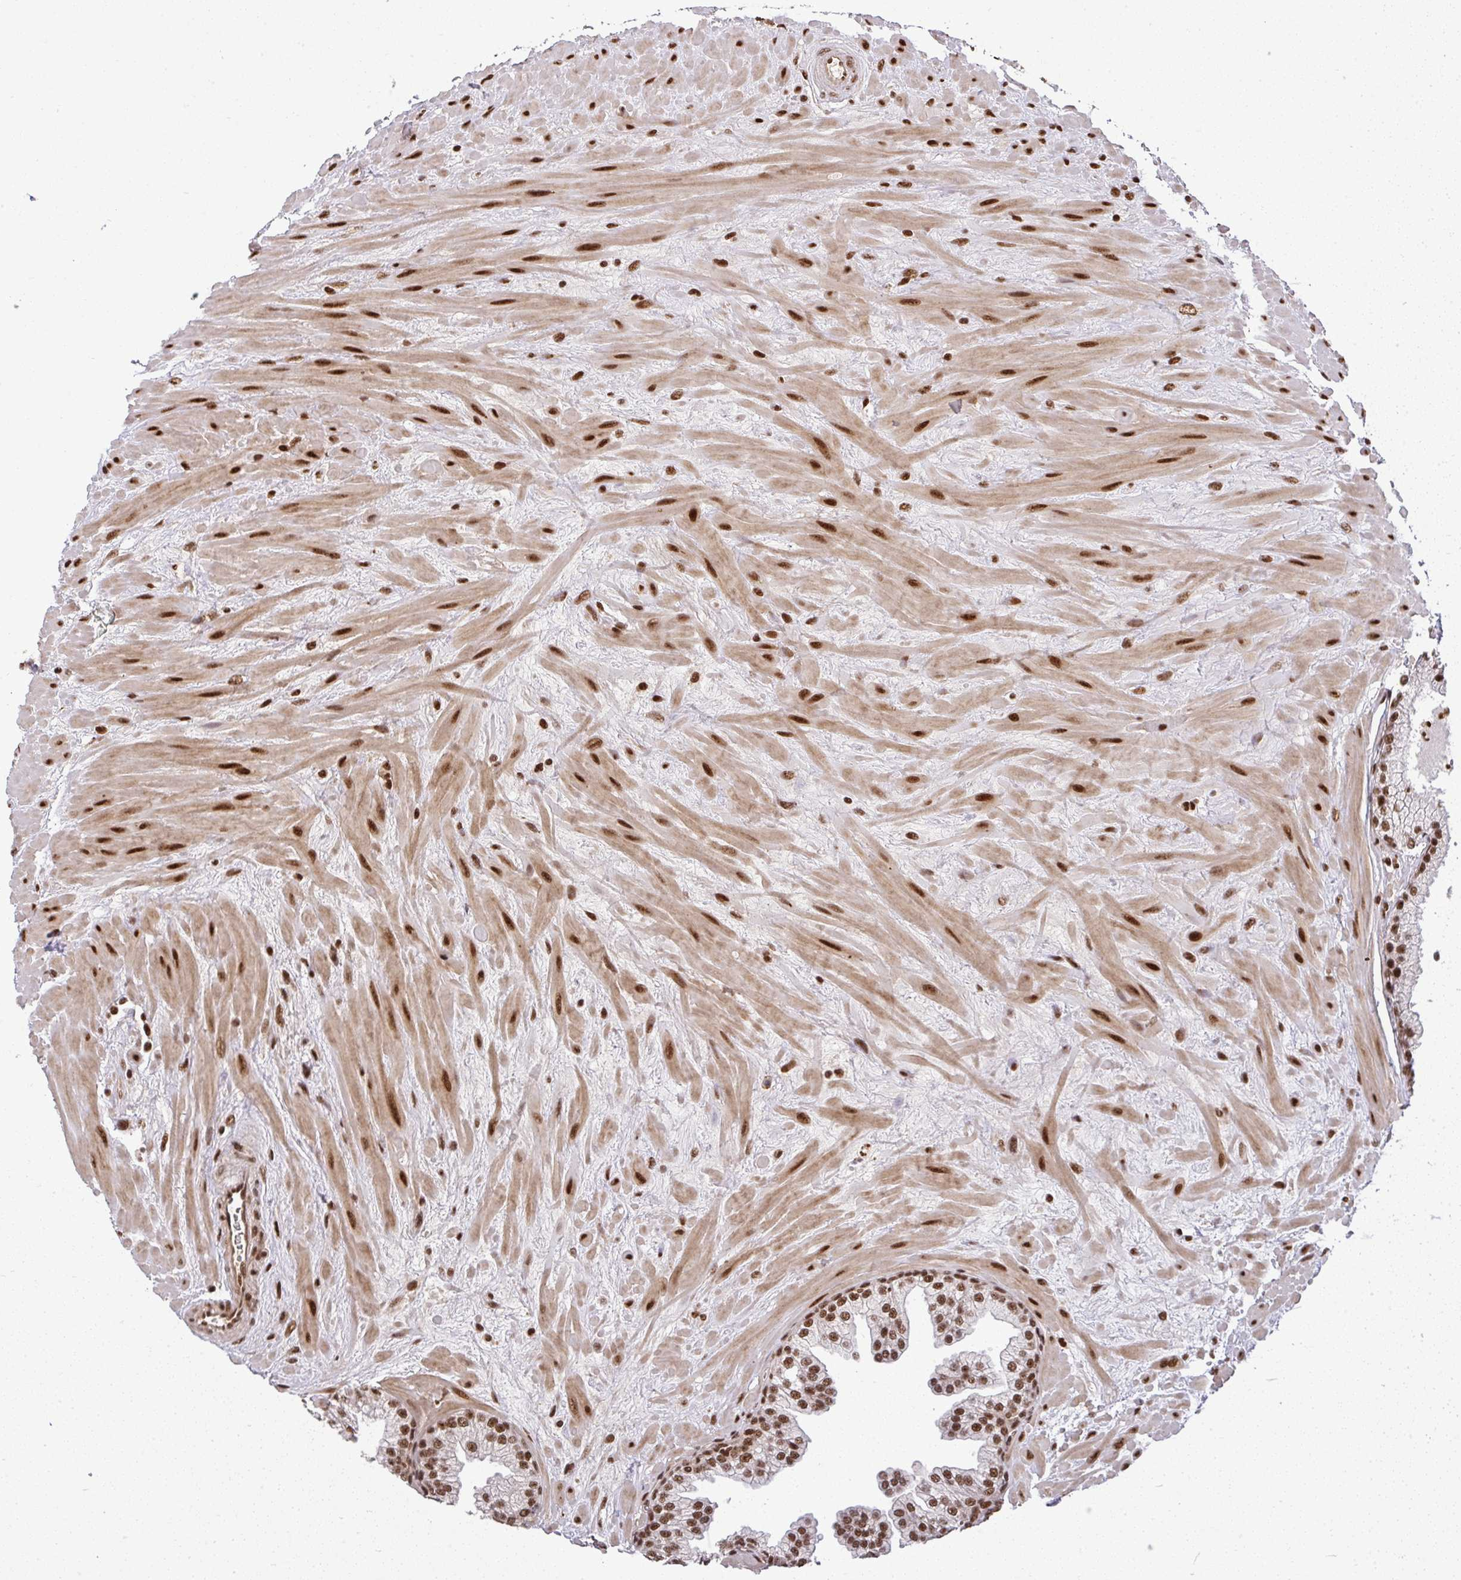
{"staining": {"intensity": "moderate", "quantity": ">75%", "location": "nuclear"}, "tissue": "prostate", "cell_type": "Glandular cells", "image_type": "normal", "snomed": [{"axis": "morphology", "description": "Normal tissue, NOS"}, {"axis": "topography", "description": "Prostate"}, {"axis": "topography", "description": "Peripheral nerve tissue"}], "caption": "Prostate stained with immunohistochemistry exhibits moderate nuclear expression in about >75% of glandular cells. Nuclei are stained in blue.", "gene": "U2AF1L4", "patient": {"sex": "male", "age": 61}}